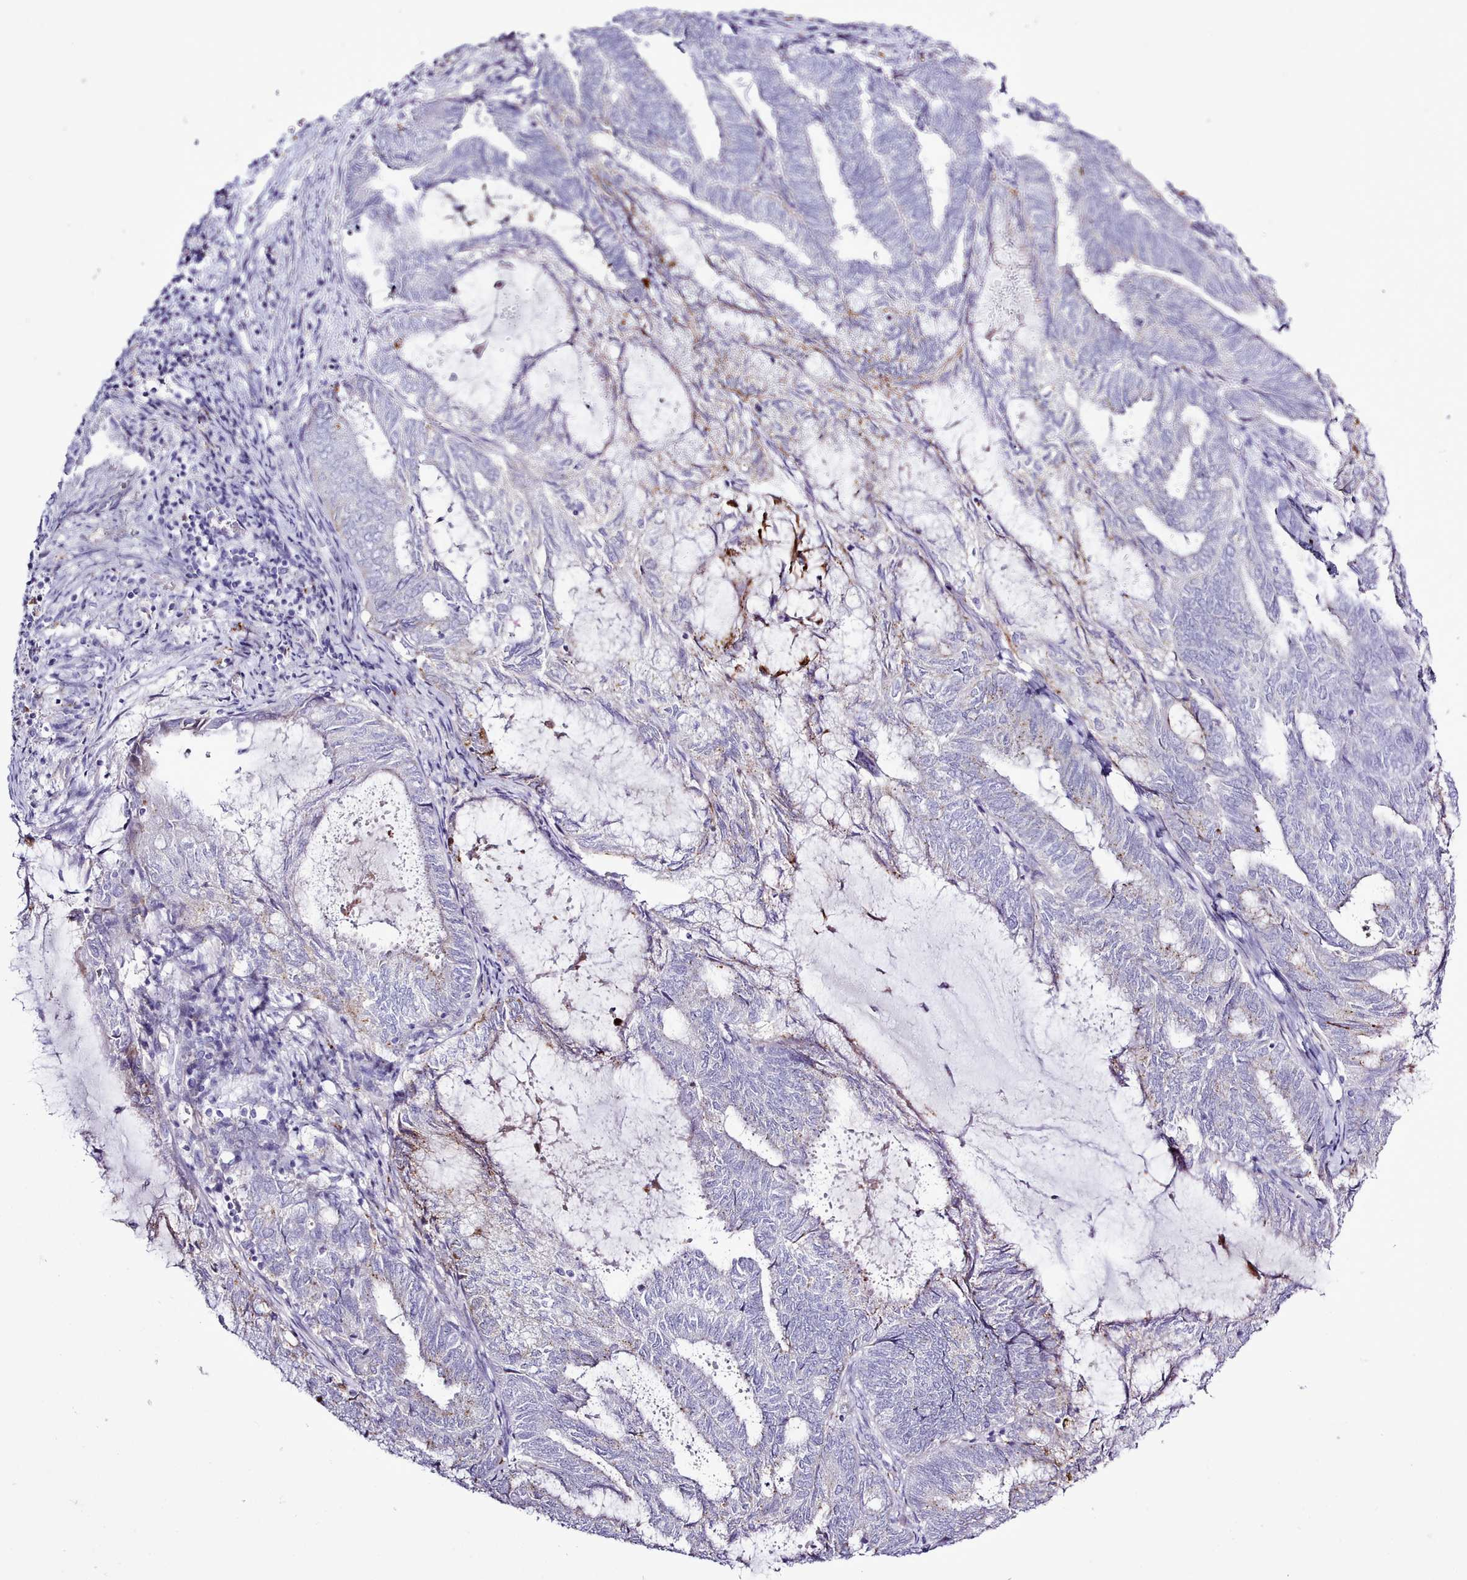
{"staining": {"intensity": "moderate", "quantity": "<25%", "location": "cytoplasmic/membranous"}, "tissue": "endometrial cancer", "cell_type": "Tumor cells", "image_type": "cancer", "snomed": [{"axis": "morphology", "description": "Adenocarcinoma, NOS"}, {"axis": "topography", "description": "Endometrium"}], "caption": "Protein staining of endometrial cancer tissue demonstrates moderate cytoplasmic/membranous expression in approximately <25% of tumor cells.", "gene": "SRD5A1", "patient": {"sex": "female", "age": 80}}